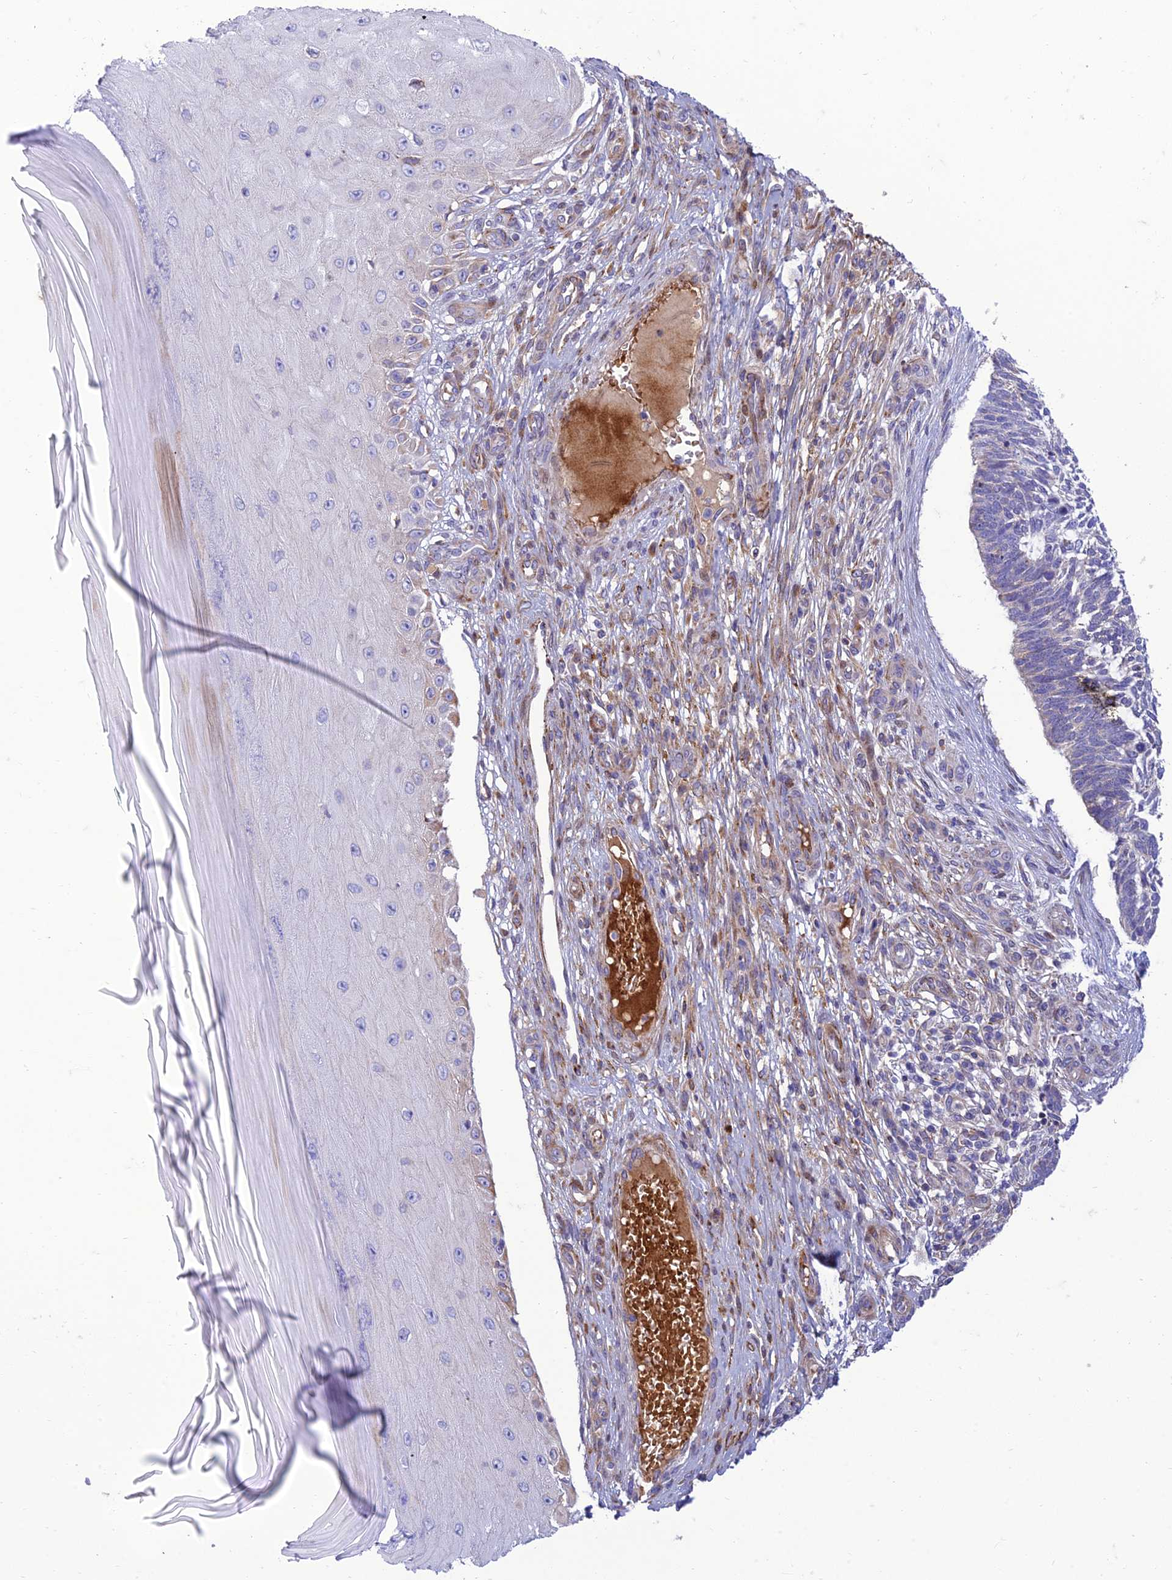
{"staining": {"intensity": "negative", "quantity": "none", "location": "none"}, "tissue": "skin cancer", "cell_type": "Tumor cells", "image_type": "cancer", "snomed": [{"axis": "morphology", "description": "Basal cell carcinoma"}, {"axis": "topography", "description": "Skin"}], "caption": "Immunohistochemistry image of neoplastic tissue: human basal cell carcinoma (skin) stained with DAB (3,3'-diaminobenzidine) reveals no significant protein staining in tumor cells. (Brightfield microscopy of DAB immunohistochemistry at high magnification).", "gene": "SEL1L3", "patient": {"sex": "male", "age": 88}}